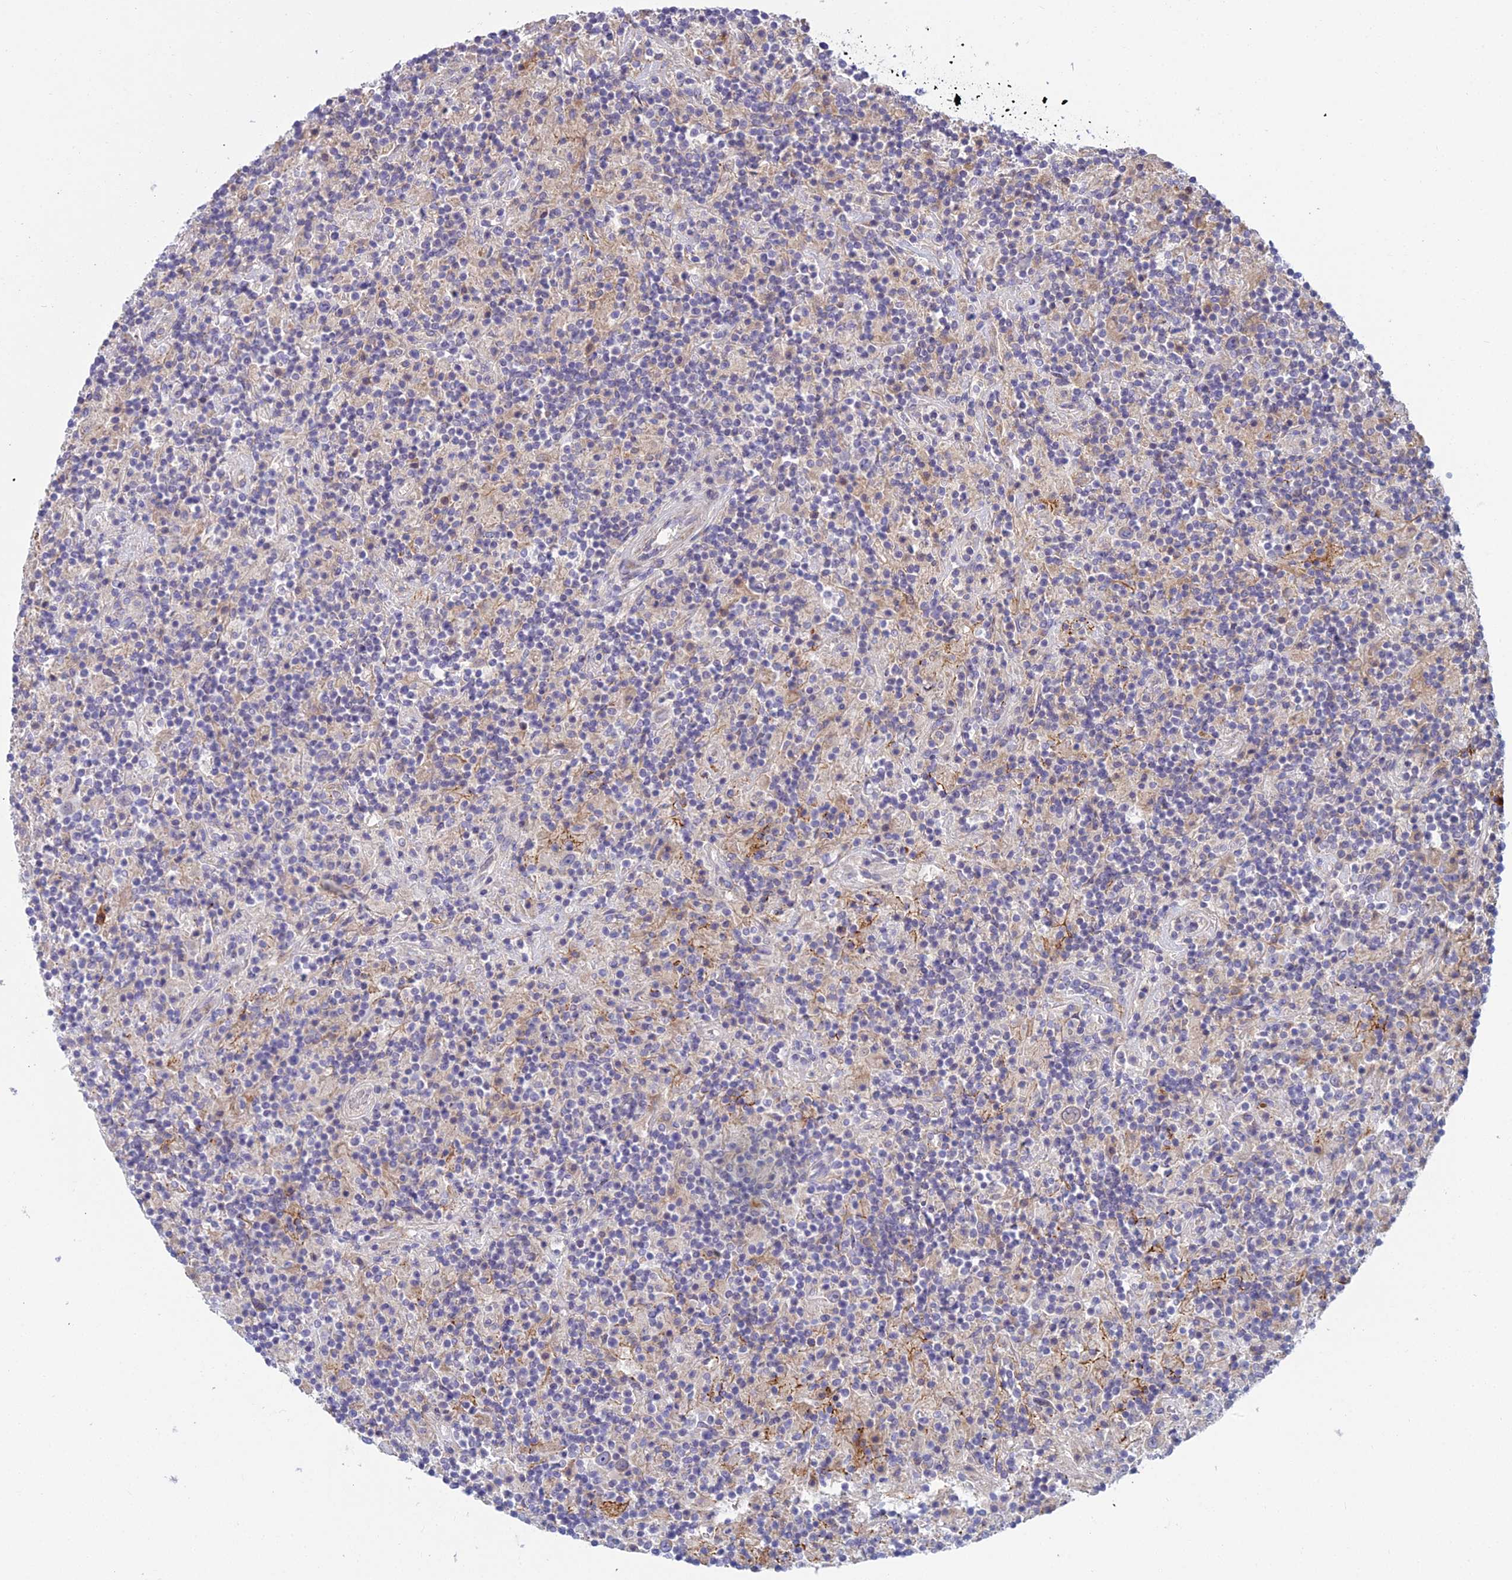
{"staining": {"intensity": "negative", "quantity": "none", "location": "none"}, "tissue": "lymphoma", "cell_type": "Tumor cells", "image_type": "cancer", "snomed": [{"axis": "morphology", "description": "Hodgkin's disease, NOS"}, {"axis": "topography", "description": "Lymph node"}], "caption": "Lymphoma was stained to show a protein in brown. There is no significant expression in tumor cells. The staining was performed using DAB to visualize the protein expression in brown, while the nuclei were stained in blue with hematoxylin (Magnification: 20x).", "gene": "DUS2", "patient": {"sex": "male", "age": 70}}